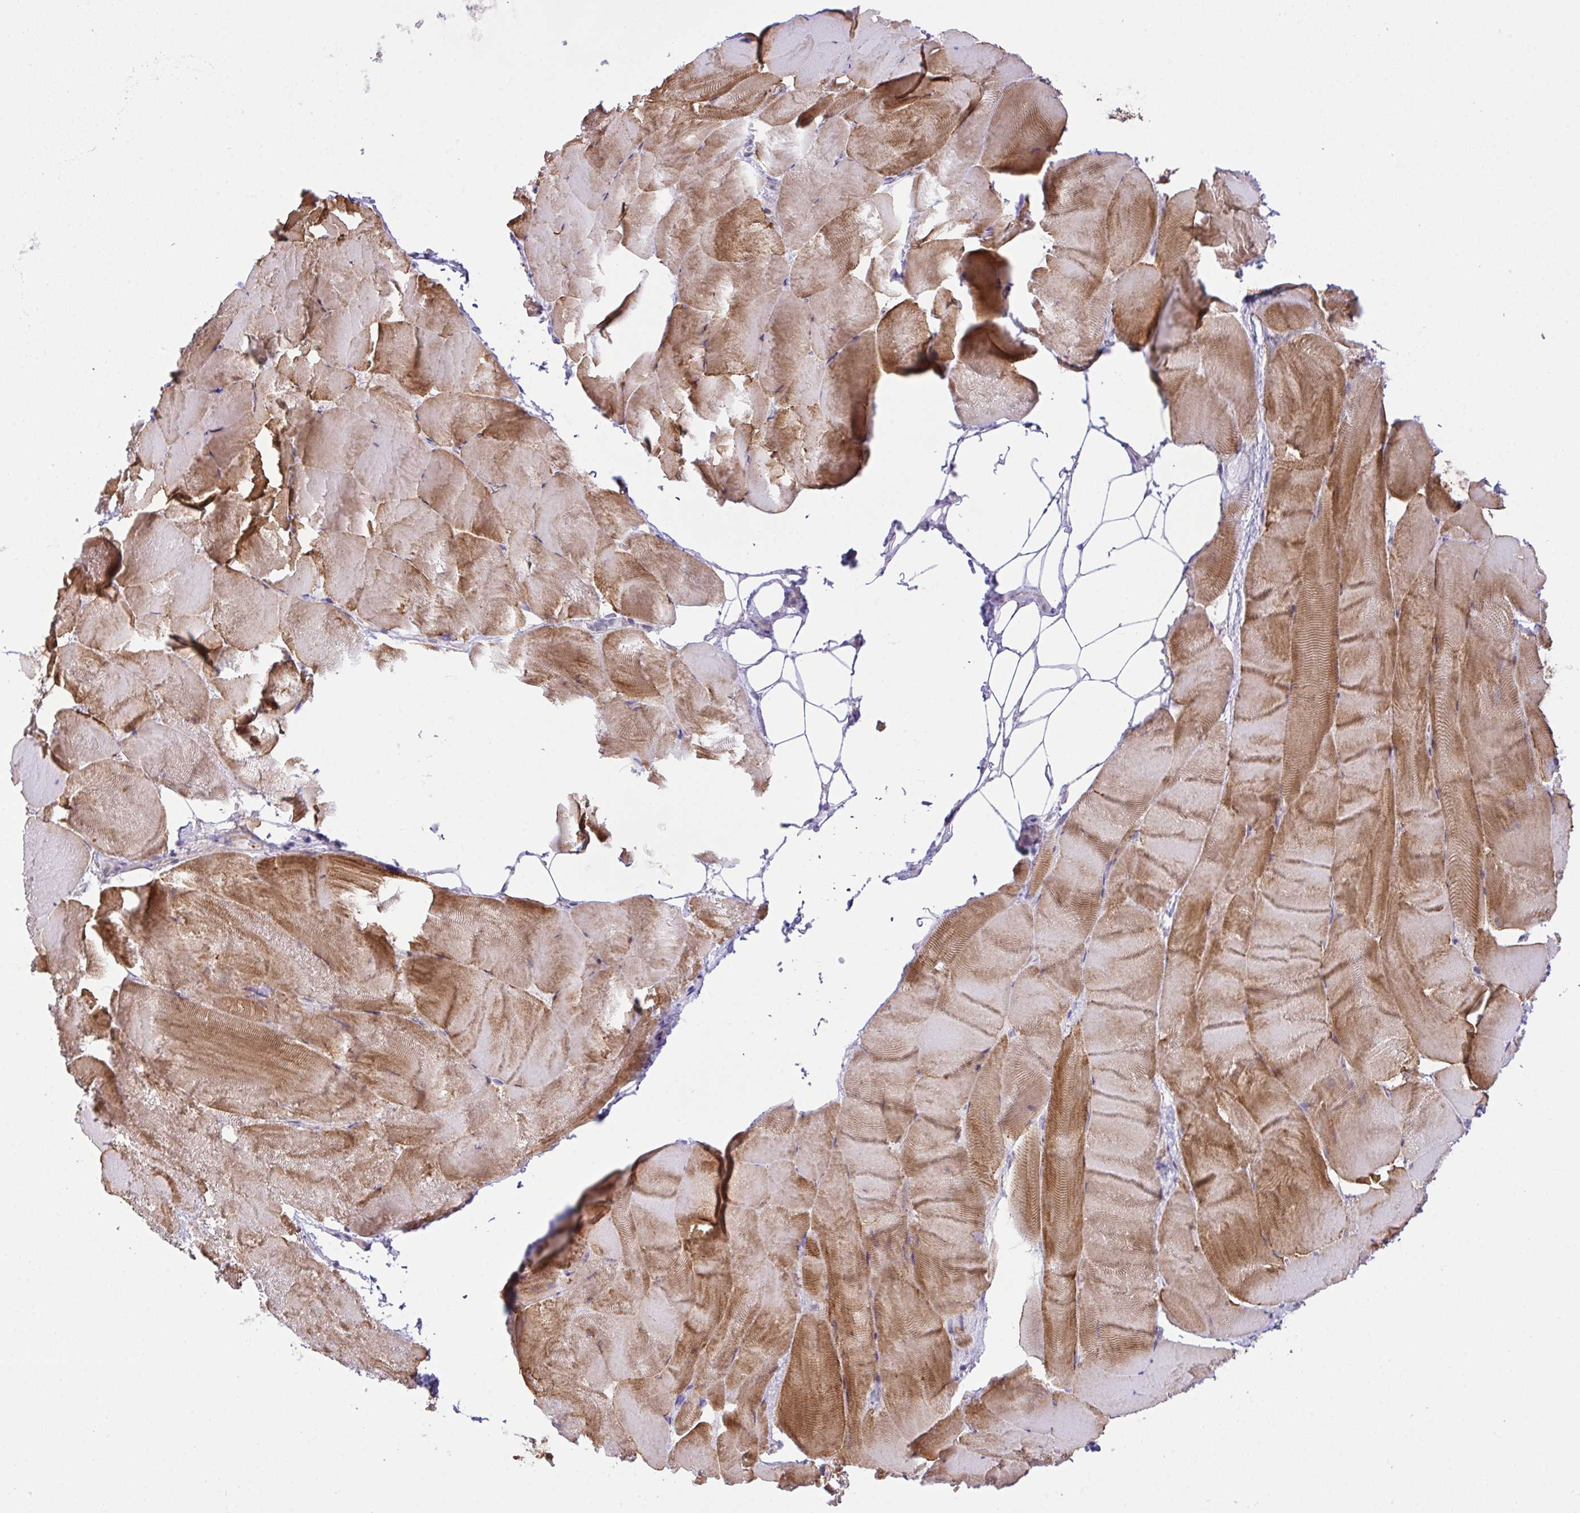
{"staining": {"intensity": "strong", "quantity": ">75%", "location": "cytoplasmic/membranous"}, "tissue": "skeletal muscle", "cell_type": "Myocytes", "image_type": "normal", "snomed": [{"axis": "morphology", "description": "Normal tissue, NOS"}, {"axis": "topography", "description": "Skeletal muscle"}], "caption": "Skeletal muscle stained for a protein exhibits strong cytoplasmic/membranous positivity in myocytes. (brown staining indicates protein expression, while blue staining denotes nuclei).", "gene": "CHDH", "patient": {"sex": "female", "age": 64}}